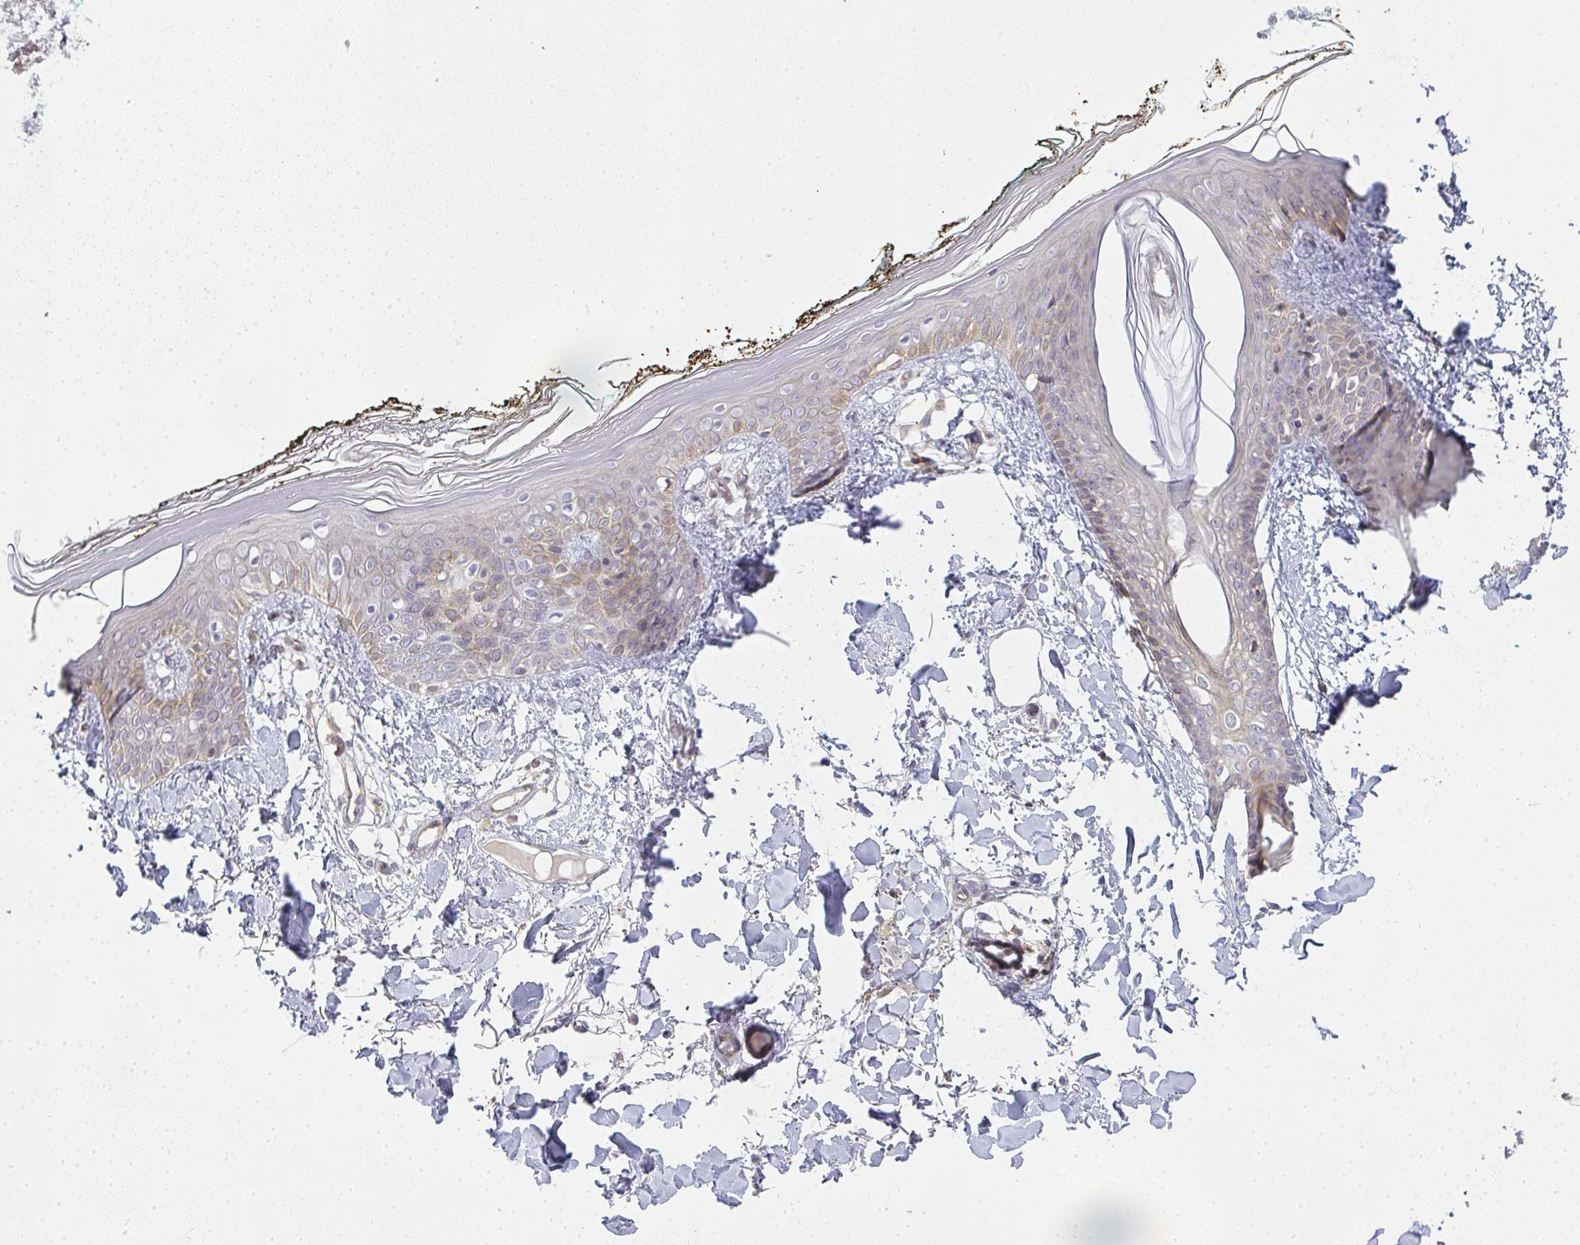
{"staining": {"intensity": "negative", "quantity": "none", "location": "none"}, "tissue": "skin", "cell_type": "Fibroblasts", "image_type": "normal", "snomed": [{"axis": "morphology", "description": "Normal tissue, NOS"}, {"axis": "topography", "description": "Skin"}], "caption": "Fibroblasts are negative for brown protein staining in unremarkable skin. (IHC, brightfield microscopy, high magnification).", "gene": "GSDMB", "patient": {"sex": "female", "age": 34}}